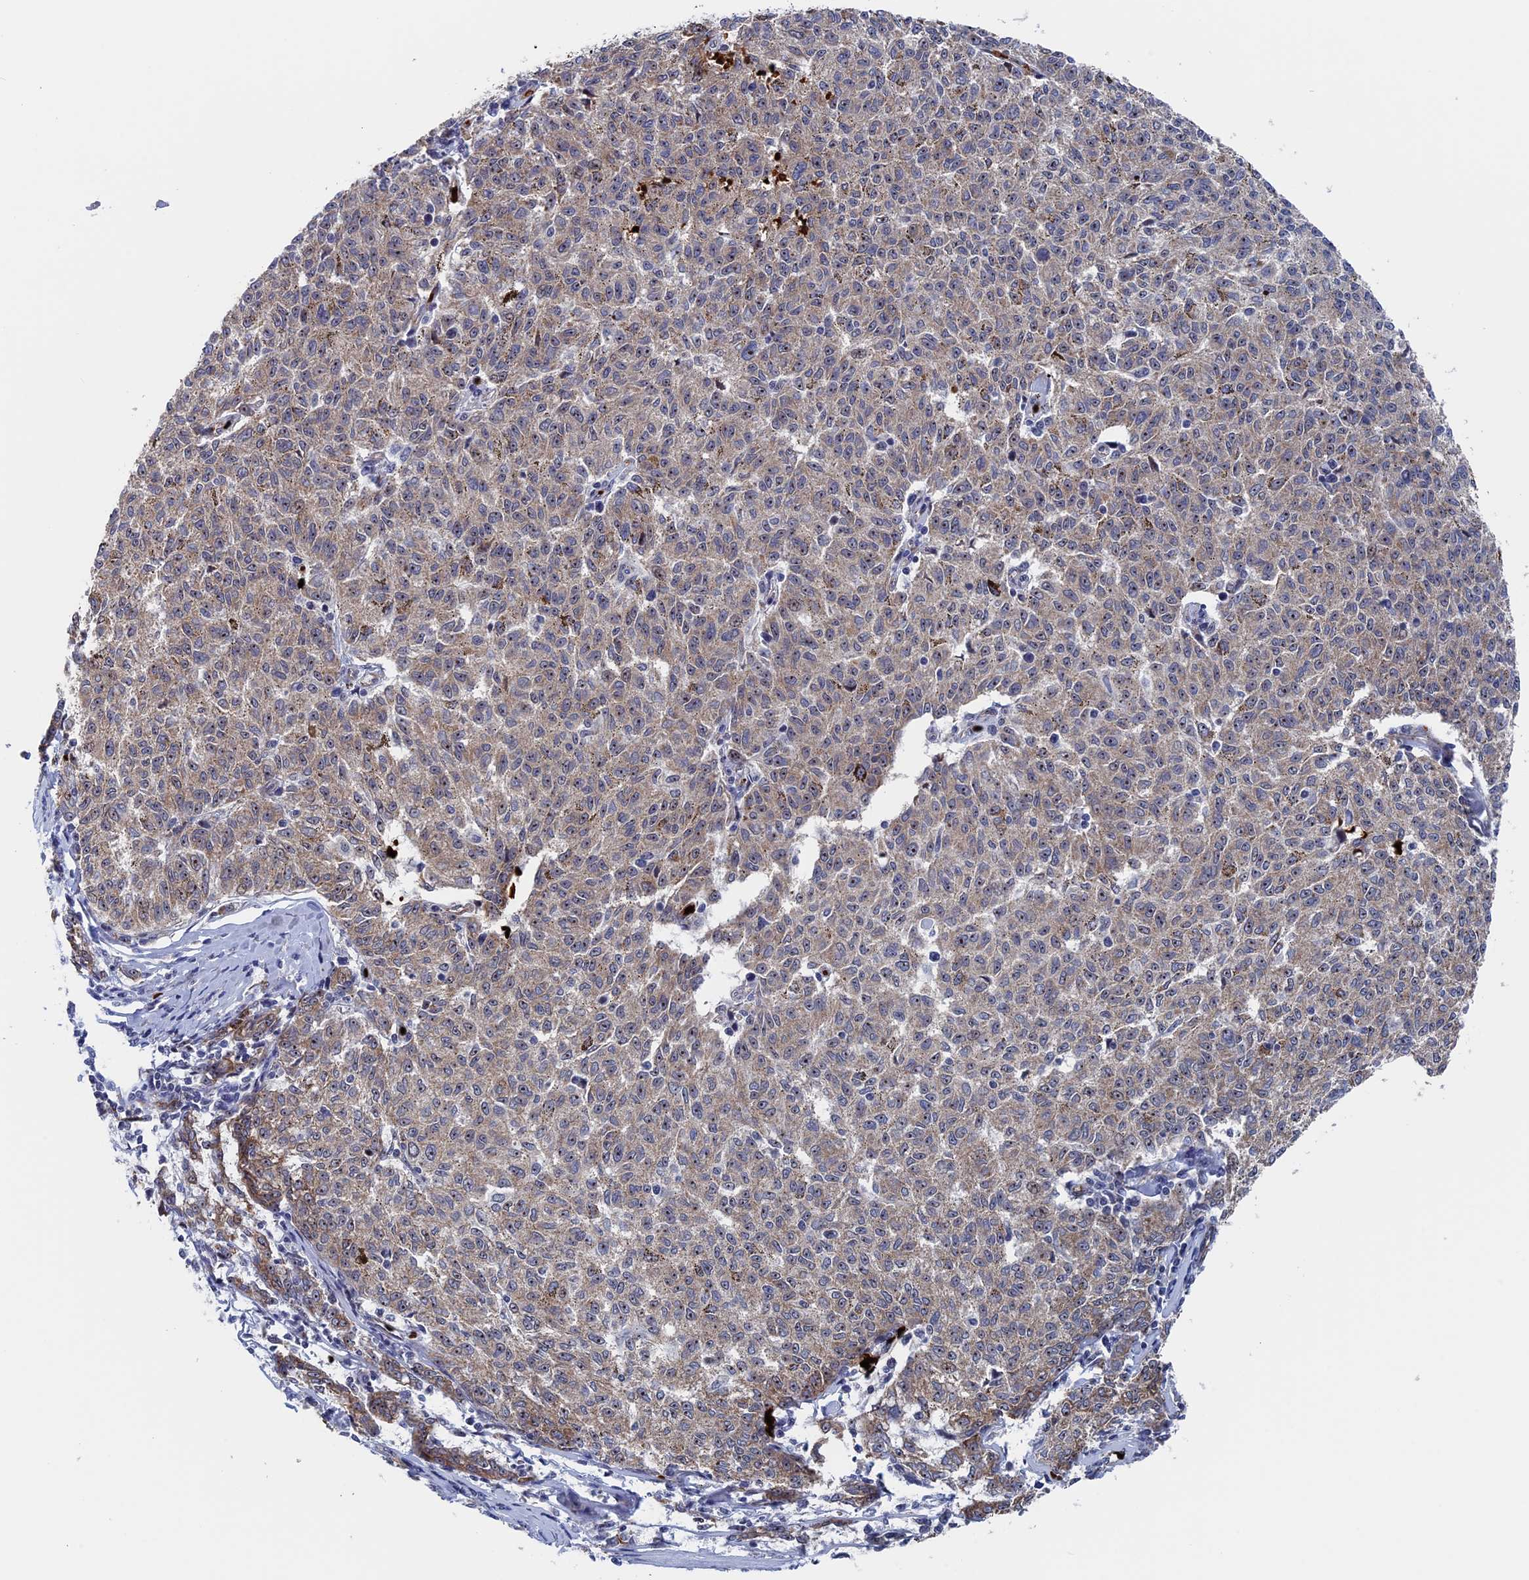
{"staining": {"intensity": "moderate", "quantity": ">75%", "location": "cytoplasmic/membranous"}, "tissue": "melanoma", "cell_type": "Tumor cells", "image_type": "cancer", "snomed": [{"axis": "morphology", "description": "Malignant melanoma, NOS"}, {"axis": "topography", "description": "Skin"}], "caption": "An IHC photomicrograph of tumor tissue is shown. Protein staining in brown shows moderate cytoplasmic/membranous positivity in melanoma within tumor cells.", "gene": "EXOSC9", "patient": {"sex": "female", "age": 72}}